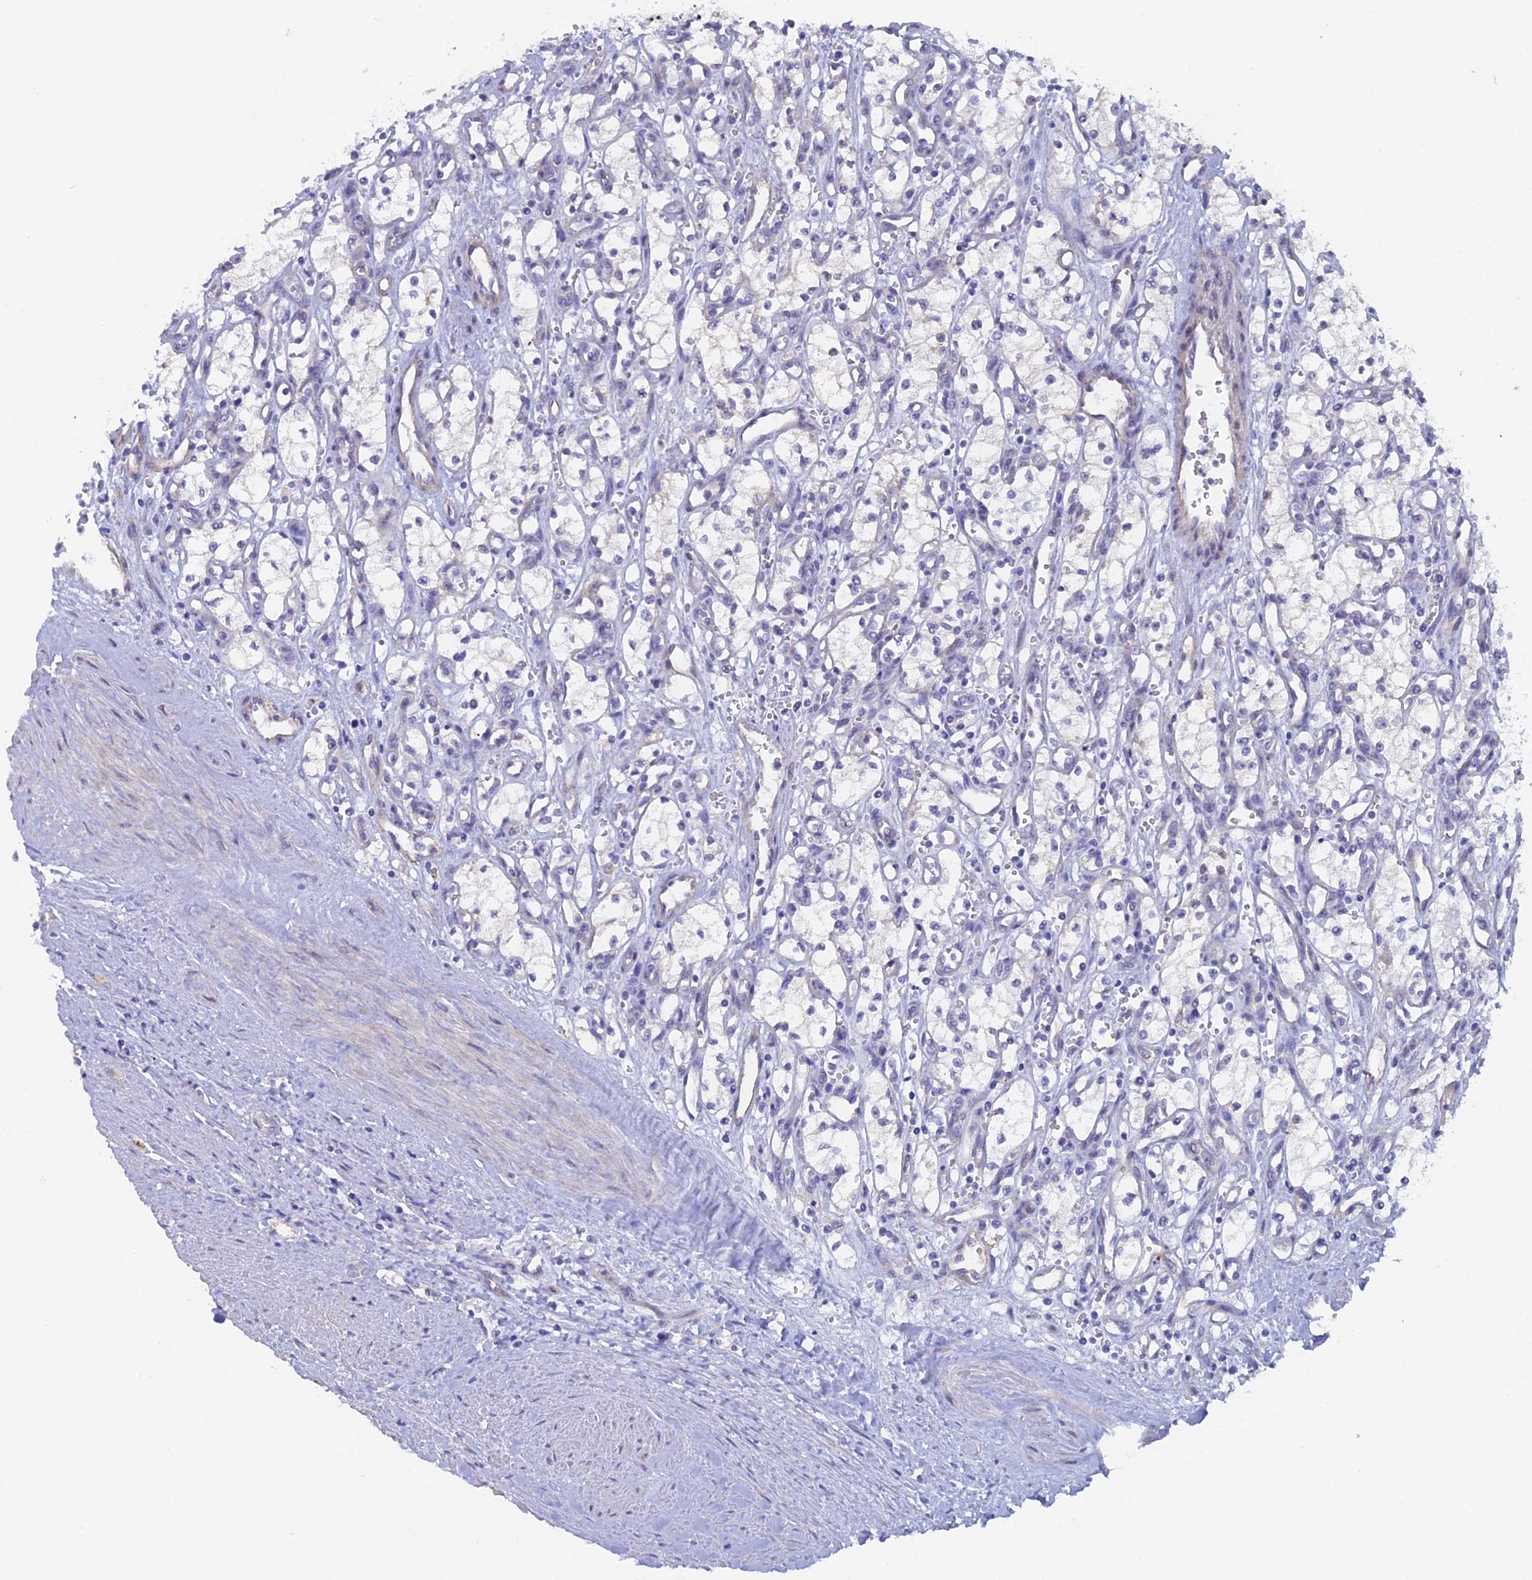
{"staining": {"intensity": "negative", "quantity": "none", "location": "none"}, "tissue": "renal cancer", "cell_type": "Tumor cells", "image_type": "cancer", "snomed": [{"axis": "morphology", "description": "Adenocarcinoma, NOS"}, {"axis": "topography", "description": "Kidney"}], "caption": "IHC histopathology image of renal cancer stained for a protein (brown), which displays no expression in tumor cells. (Stains: DAB immunohistochemistry (IHC) with hematoxylin counter stain, Microscopy: brightfield microscopy at high magnification).", "gene": "FZR1", "patient": {"sex": "male", "age": 59}}